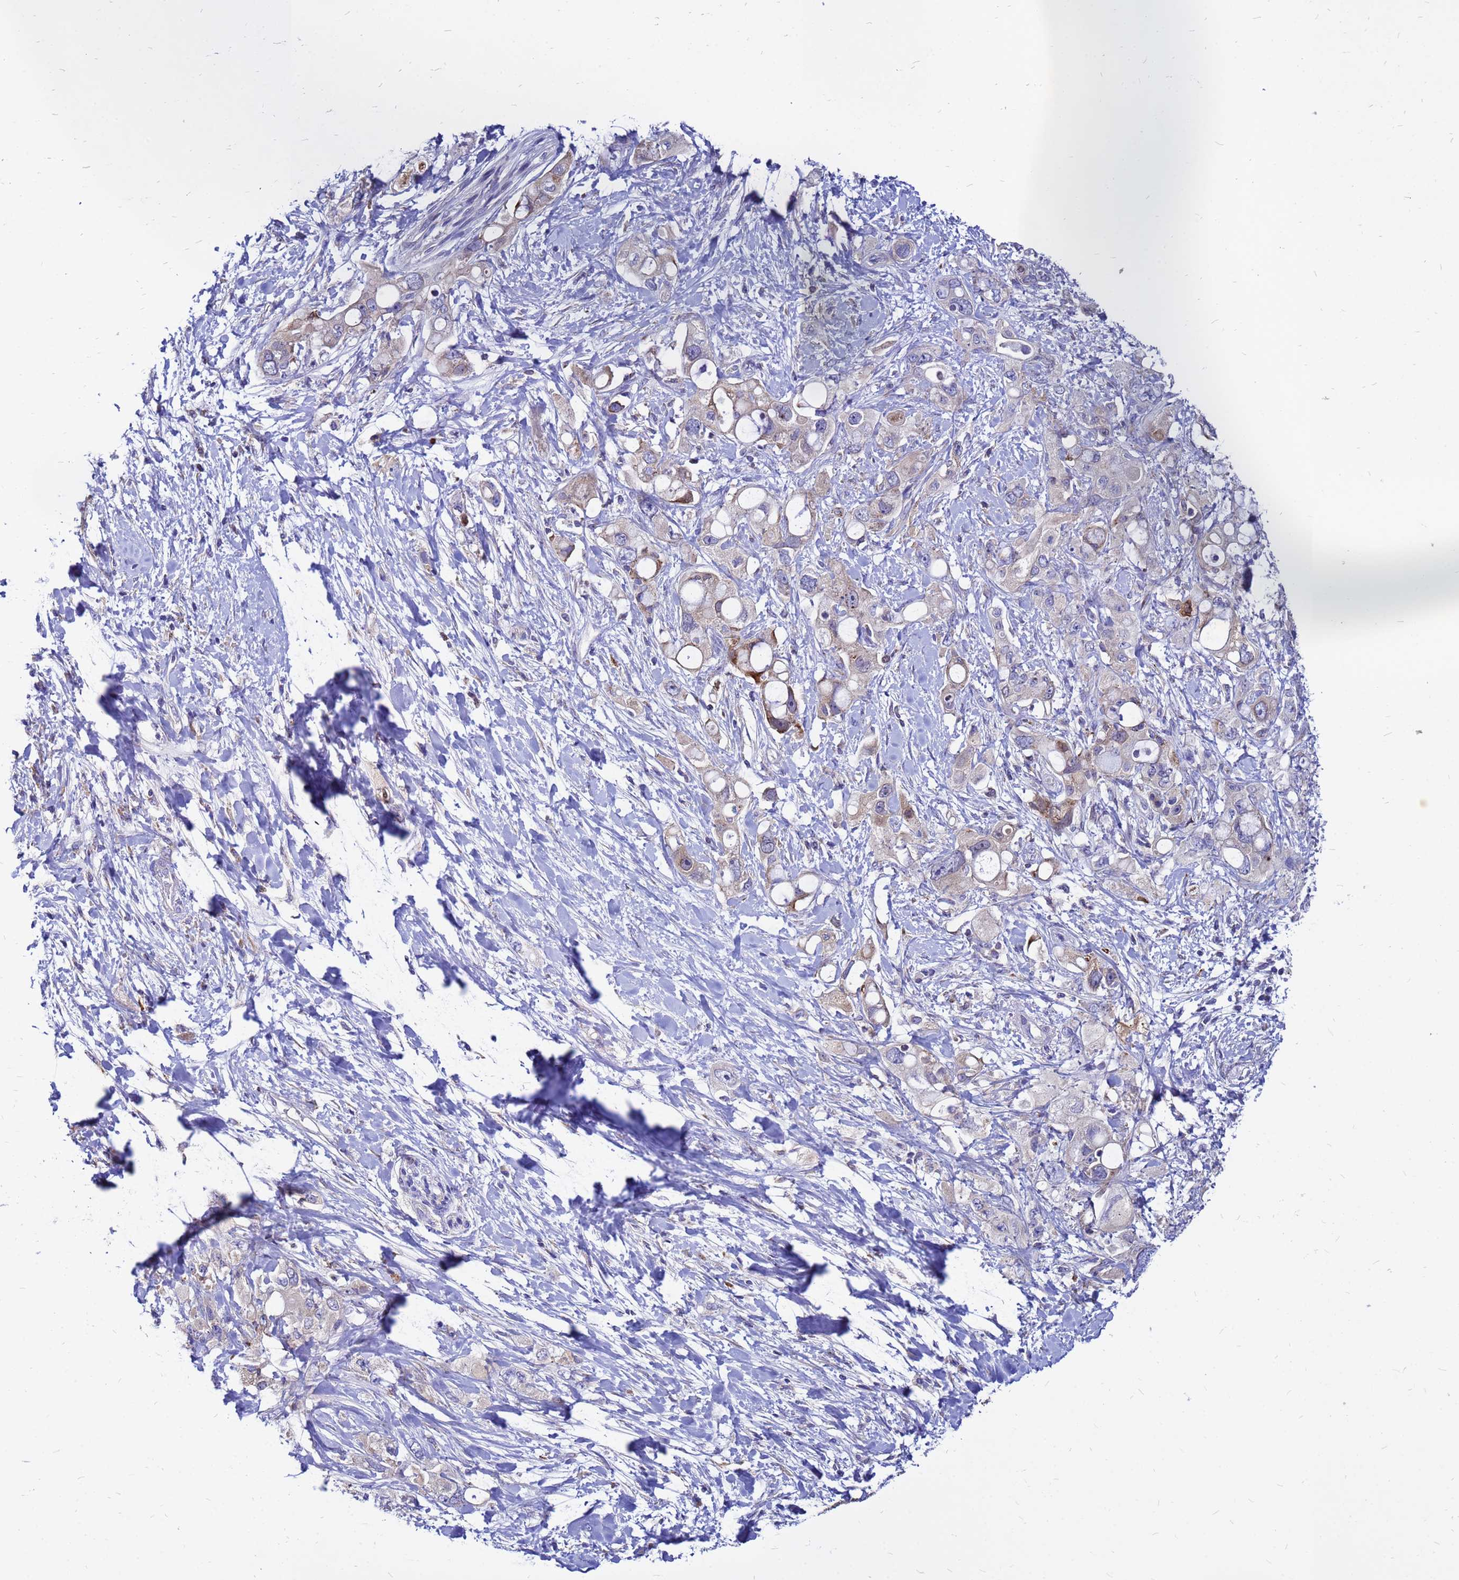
{"staining": {"intensity": "weak", "quantity": "<25%", "location": "cytoplasmic/membranous"}, "tissue": "pancreatic cancer", "cell_type": "Tumor cells", "image_type": "cancer", "snomed": [{"axis": "morphology", "description": "Adenocarcinoma, NOS"}, {"axis": "topography", "description": "Pancreas"}], "caption": "This is an IHC image of pancreatic adenocarcinoma. There is no expression in tumor cells.", "gene": "FHIP1A", "patient": {"sex": "female", "age": 56}}